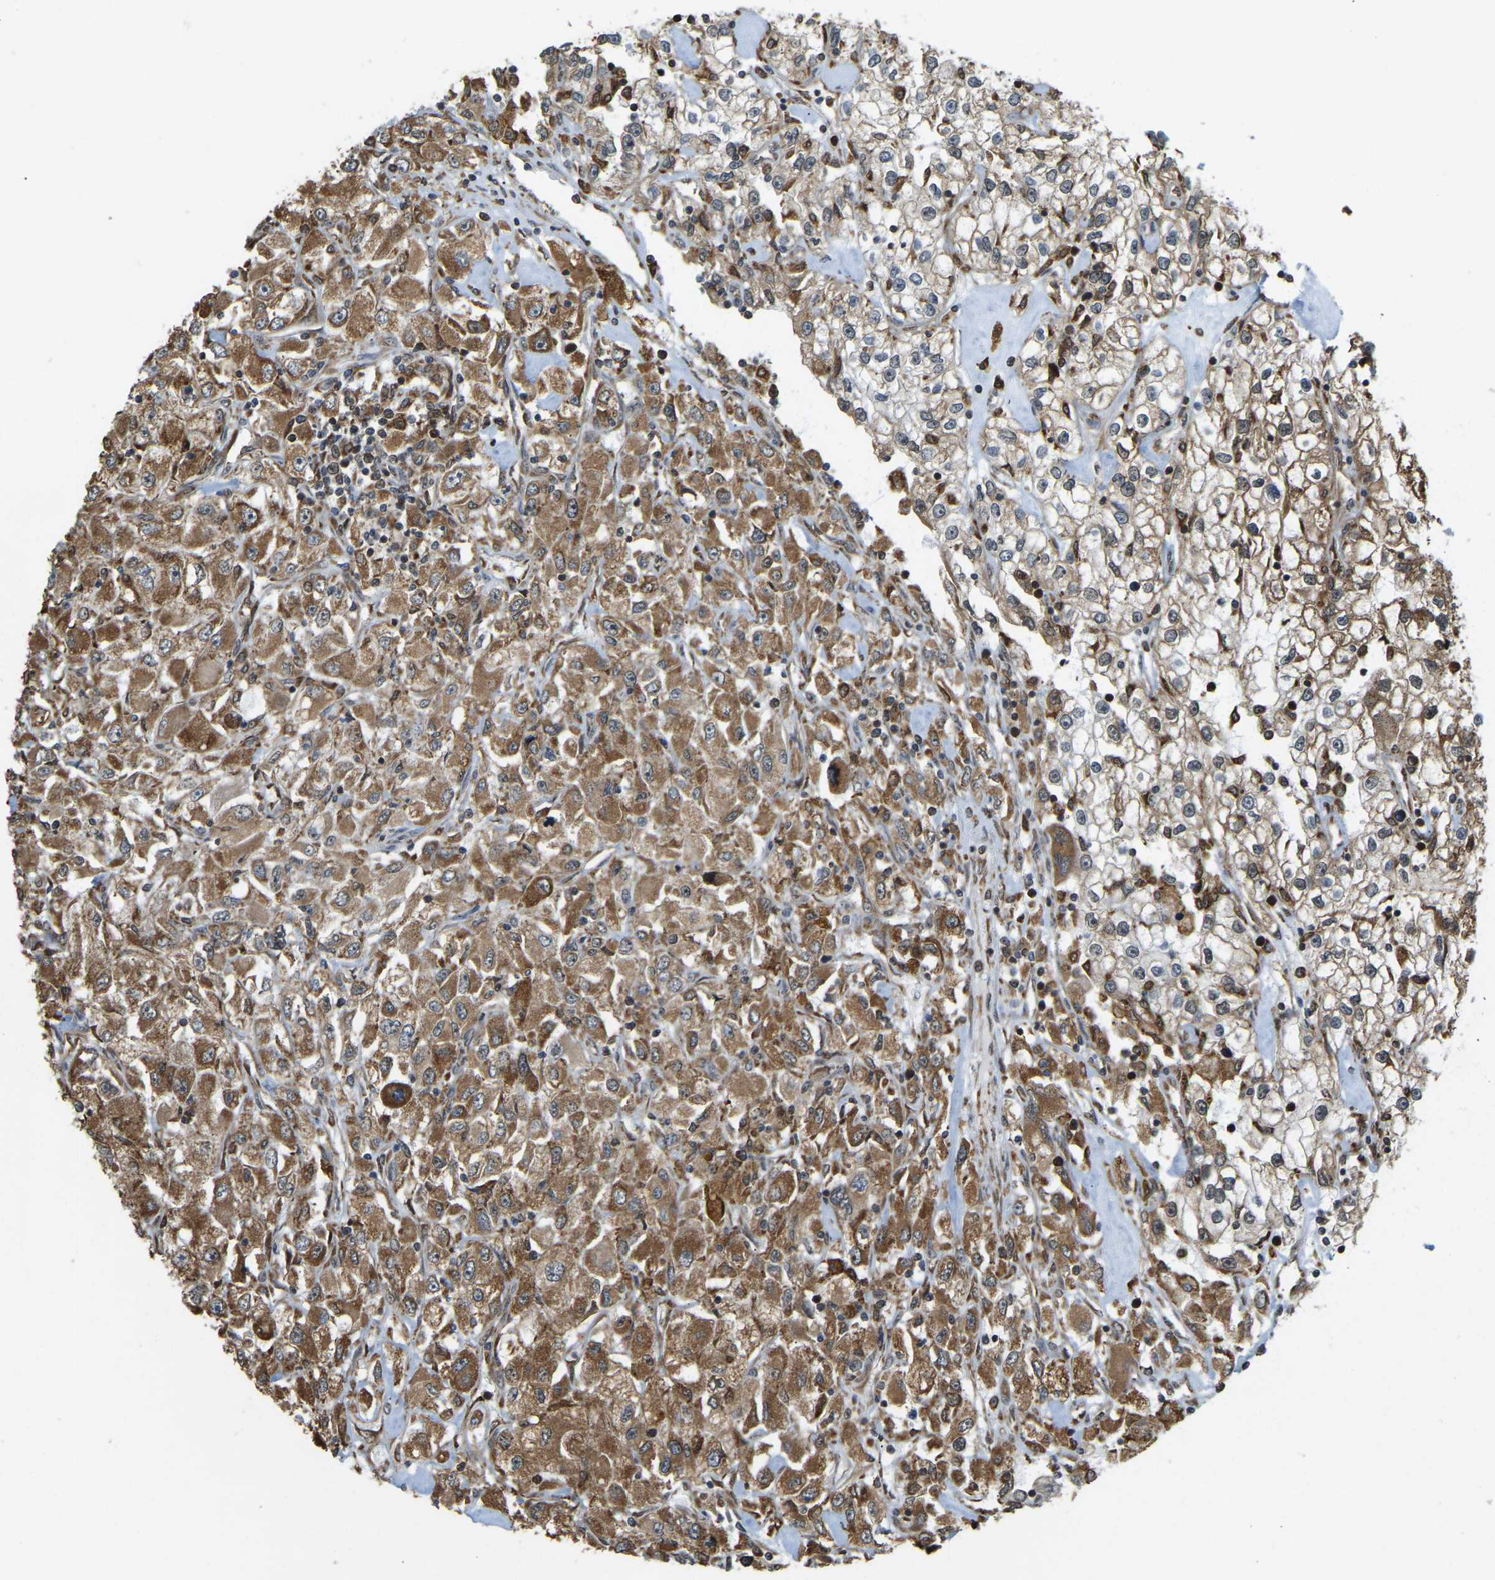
{"staining": {"intensity": "strong", "quantity": ">75%", "location": "cytoplasmic/membranous"}, "tissue": "renal cancer", "cell_type": "Tumor cells", "image_type": "cancer", "snomed": [{"axis": "morphology", "description": "Adenocarcinoma, NOS"}, {"axis": "topography", "description": "Kidney"}], "caption": "Renal adenocarcinoma stained for a protein exhibits strong cytoplasmic/membranous positivity in tumor cells. Ihc stains the protein in brown and the nuclei are stained blue.", "gene": "RNF115", "patient": {"sex": "female", "age": 52}}